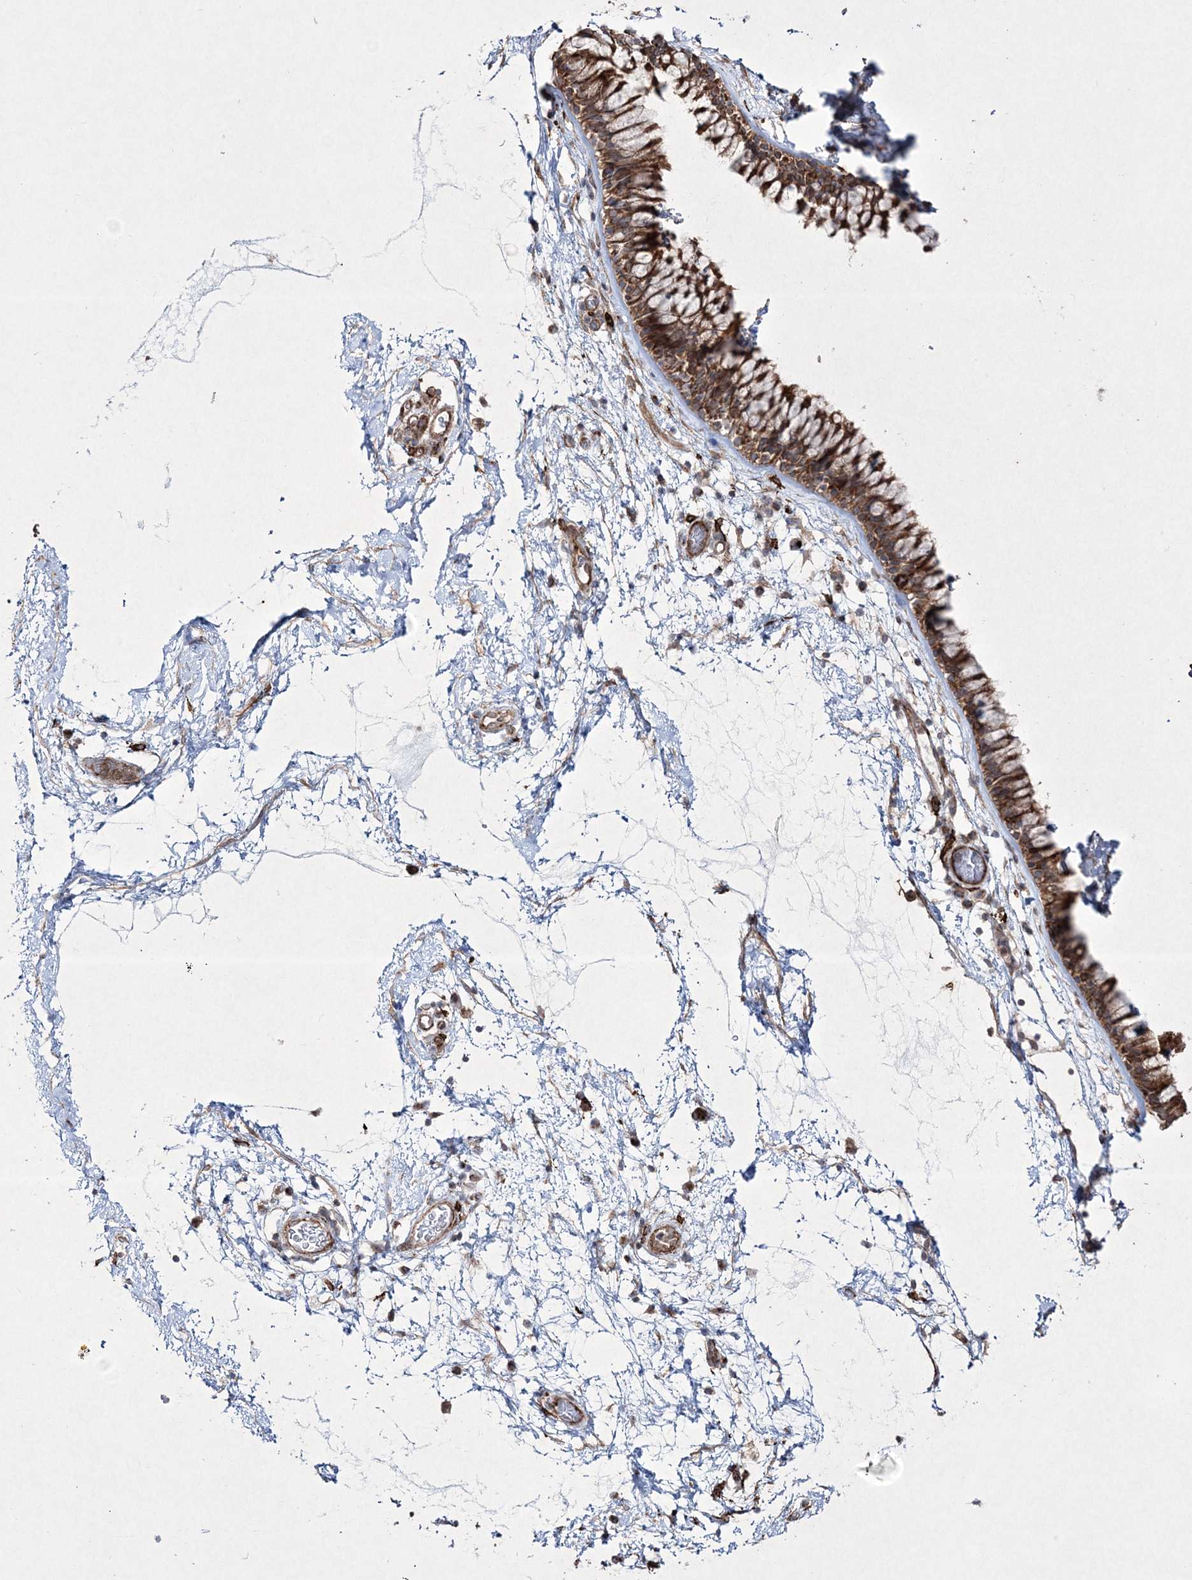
{"staining": {"intensity": "strong", "quantity": ">75%", "location": "cytoplasmic/membranous"}, "tissue": "nasopharynx", "cell_type": "Respiratory epithelial cells", "image_type": "normal", "snomed": [{"axis": "morphology", "description": "Normal tissue, NOS"}, {"axis": "morphology", "description": "Inflammation, NOS"}, {"axis": "topography", "description": "Nasopharynx"}], "caption": "Protein expression analysis of benign human nasopharynx reveals strong cytoplasmic/membranous positivity in approximately >75% of respiratory epithelial cells. The staining was performed using DAB (3,3'-diaminobenzidine) to visualize the protein expression in brown, while the nuclei were stained in blue with hematoxylin (Magnification: 20x).", "gene": "RICTOR", "patient": {"sex": "male", "age": 48}}